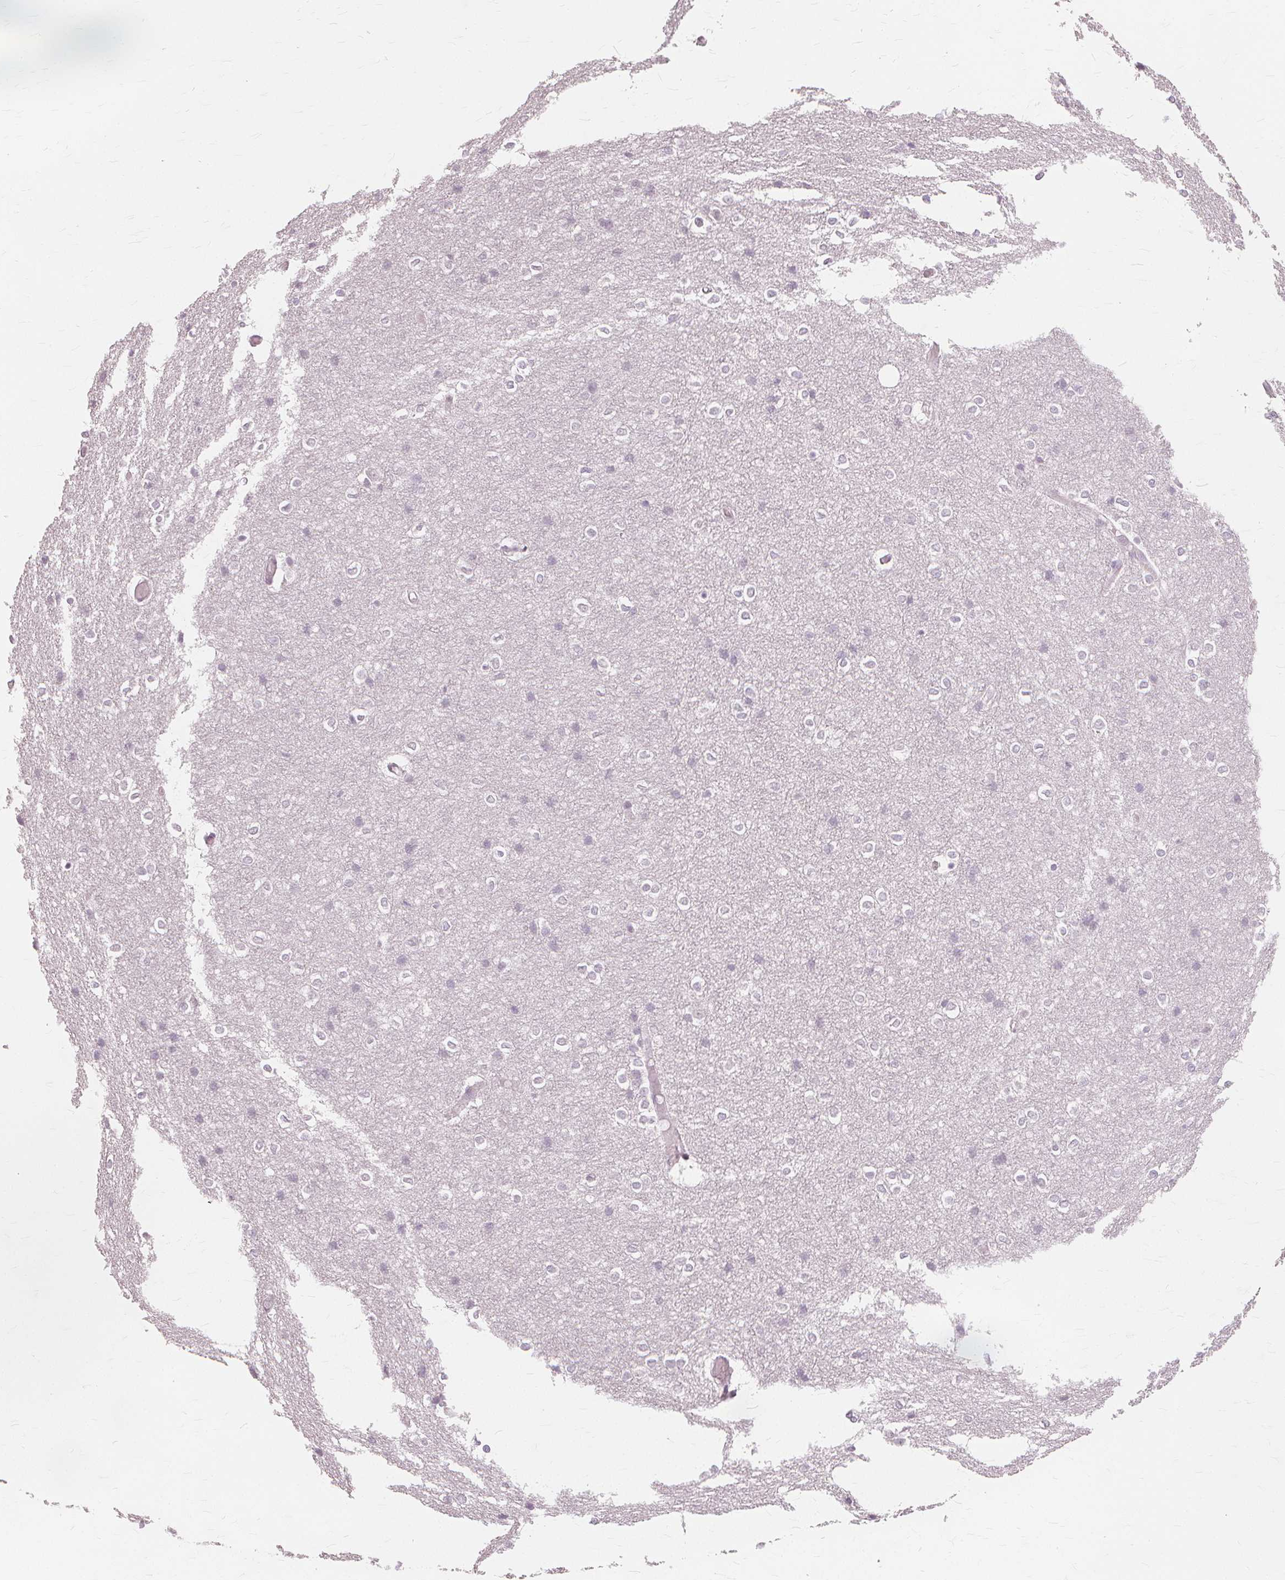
{"staining": {"intensity": "negative", "quantity": "none", "location": "none"}, "tissue": "cerebral cortex", "cell_type": "Endothelial cells", "image_type": "normal", "snomed": [{"axis": "morphology", "description": "Normal tissue, NOS"}, {"axis": "topography", "description": "Cerebral cortex"}], "caption": "Immunohistochemistry (IHC) image of unremarkable cerebral cortex stained for a protein (brown), which demonstrates no staining in endothelial cells. Nuclei are stained in blue.", "gene": "SFTPD", "patient": {"sex": "male", "age": 37}}